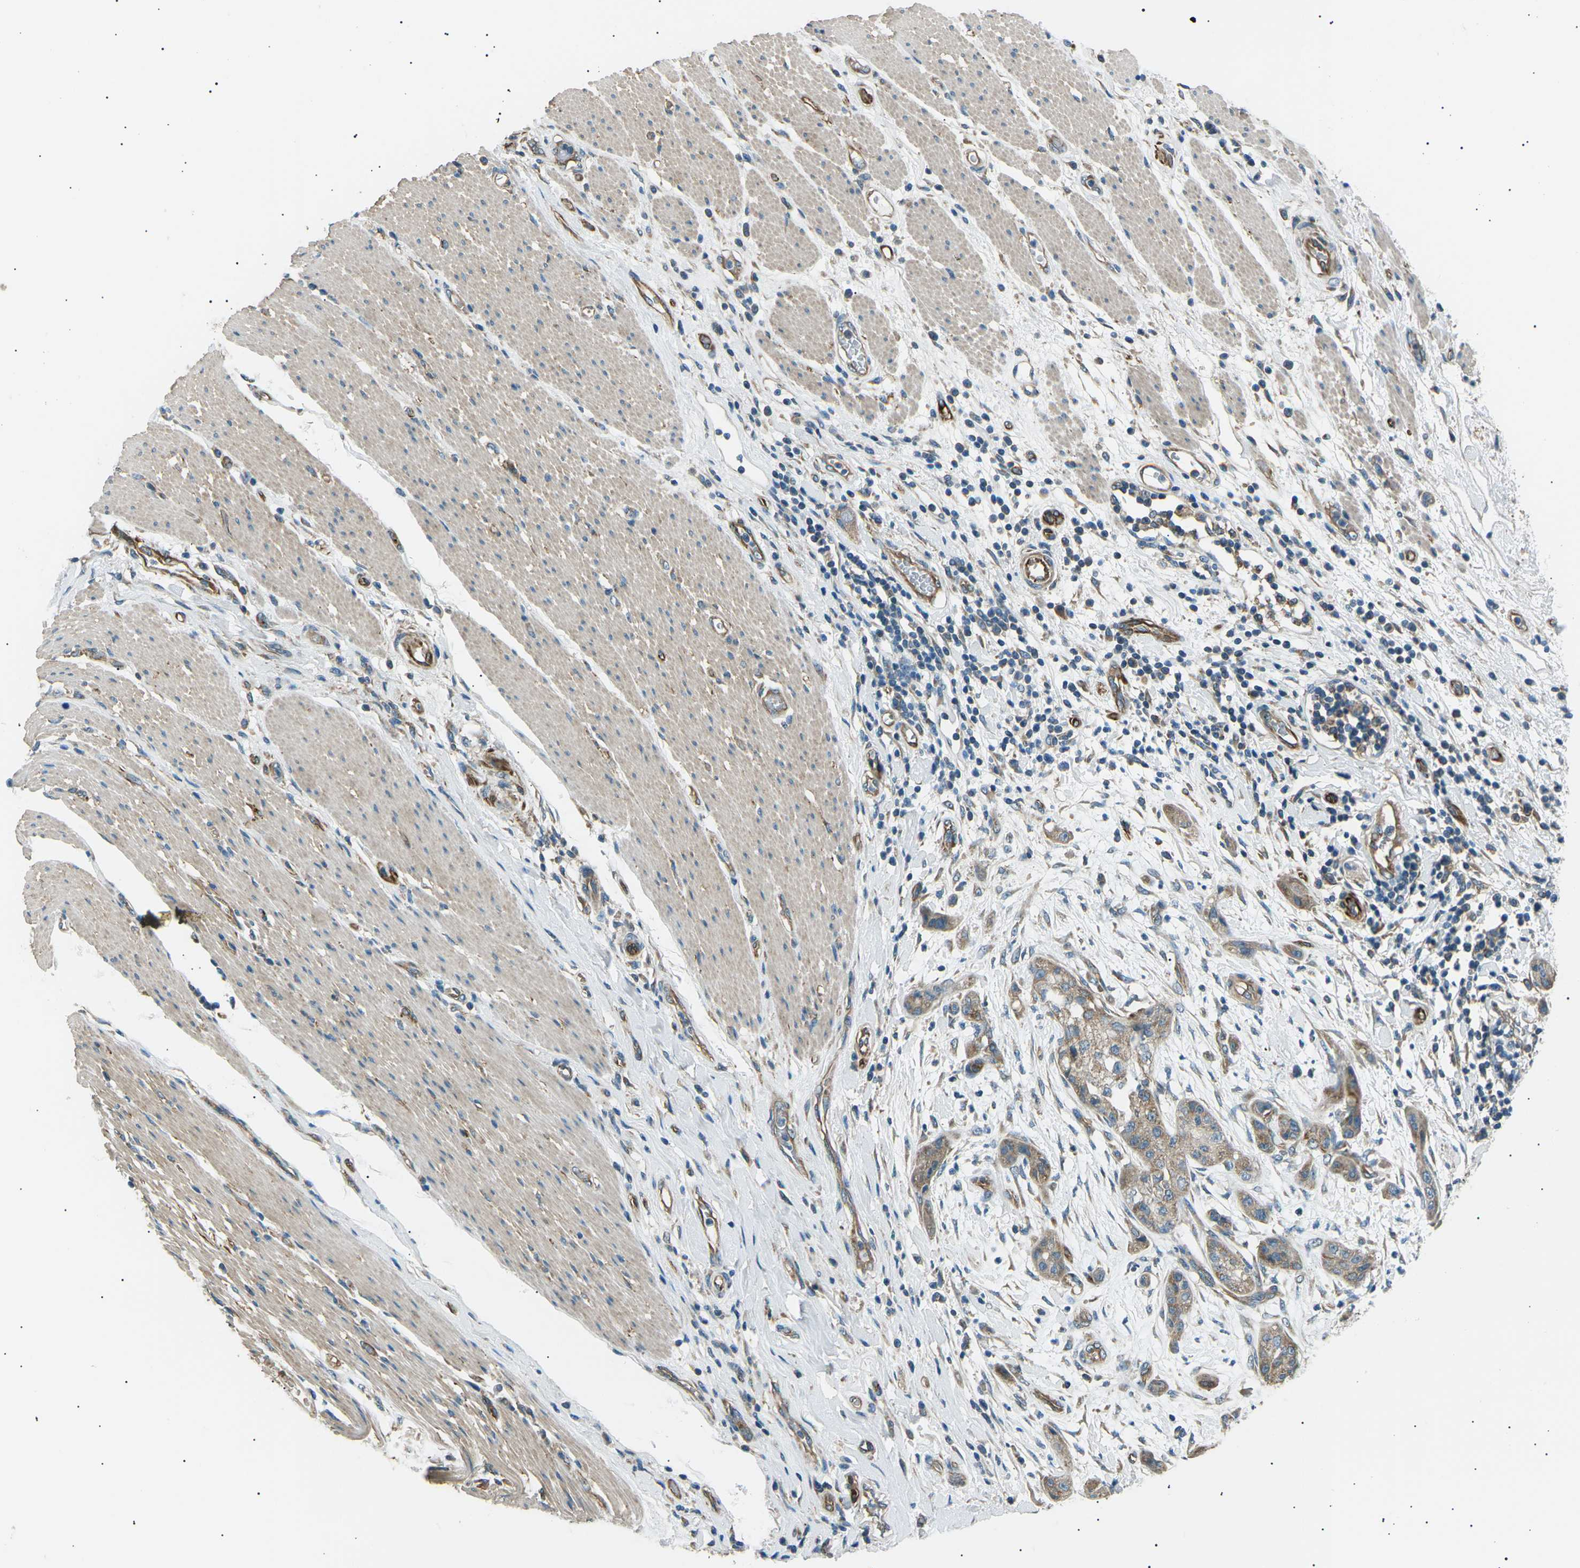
{"staining": {"intensity": "moderate", "quantity": ">75%", "location": "cytoplasmic/membranous"}, "tissue": "pancreatic cancer", "cell_type": "Tumor cells", "image_type": "cancer", "snomed": [{"axis": "morphology", "description": "Adenocarcinoma, NOS"}, {"axis": "topography", "description": "Pancreas"}], "caption": "A brown stain highlights moderate cytoplasmic/membranous positivity of a protein in adenocarcinoma (pancreatic) tumor cells.", "gene": "SLK", "patient": {"sex": "female", "age": 78}}